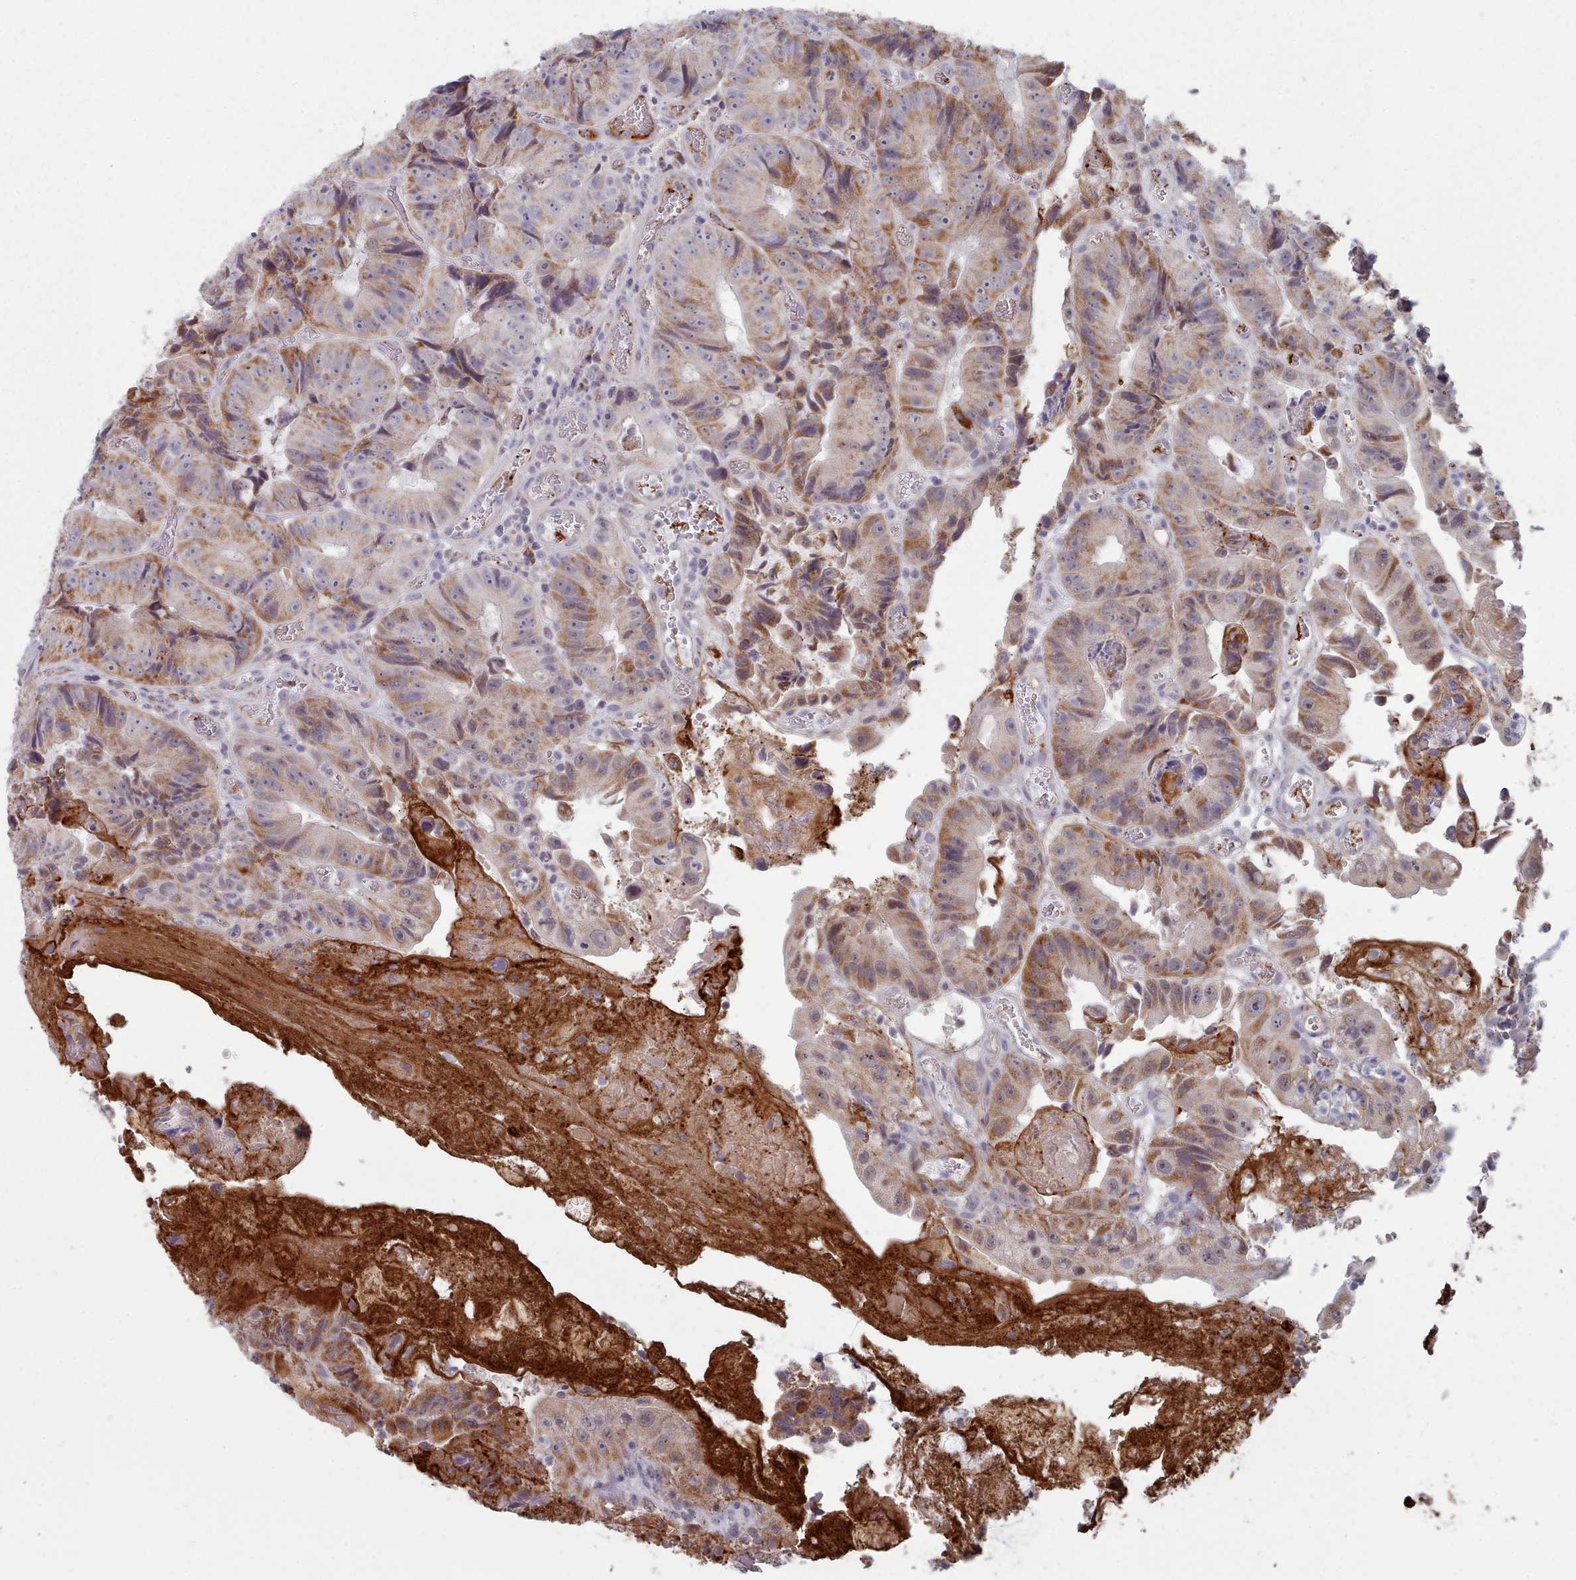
{"staining": {"intensity": "moderate", "quantity": ">75%", "location": "cytoplasmic/membranous"}, "tissue": "colorectal cancer", "cell_type": "Tumor cells", "image_type": "cancer", "snomed": [{"axis": "morphology", "description": "Adenocarcinoma, NOS"}, {"axis": "topography", "description": "Colon"}], "caption": "Immunohistochemical staining of human colorectal cancer displays moderate cytoplasmic/membranous protein staining in approximately >75% of tumor cells.", "gene": "TRARG1", "patient": {"sex": "female", "age": 86}}